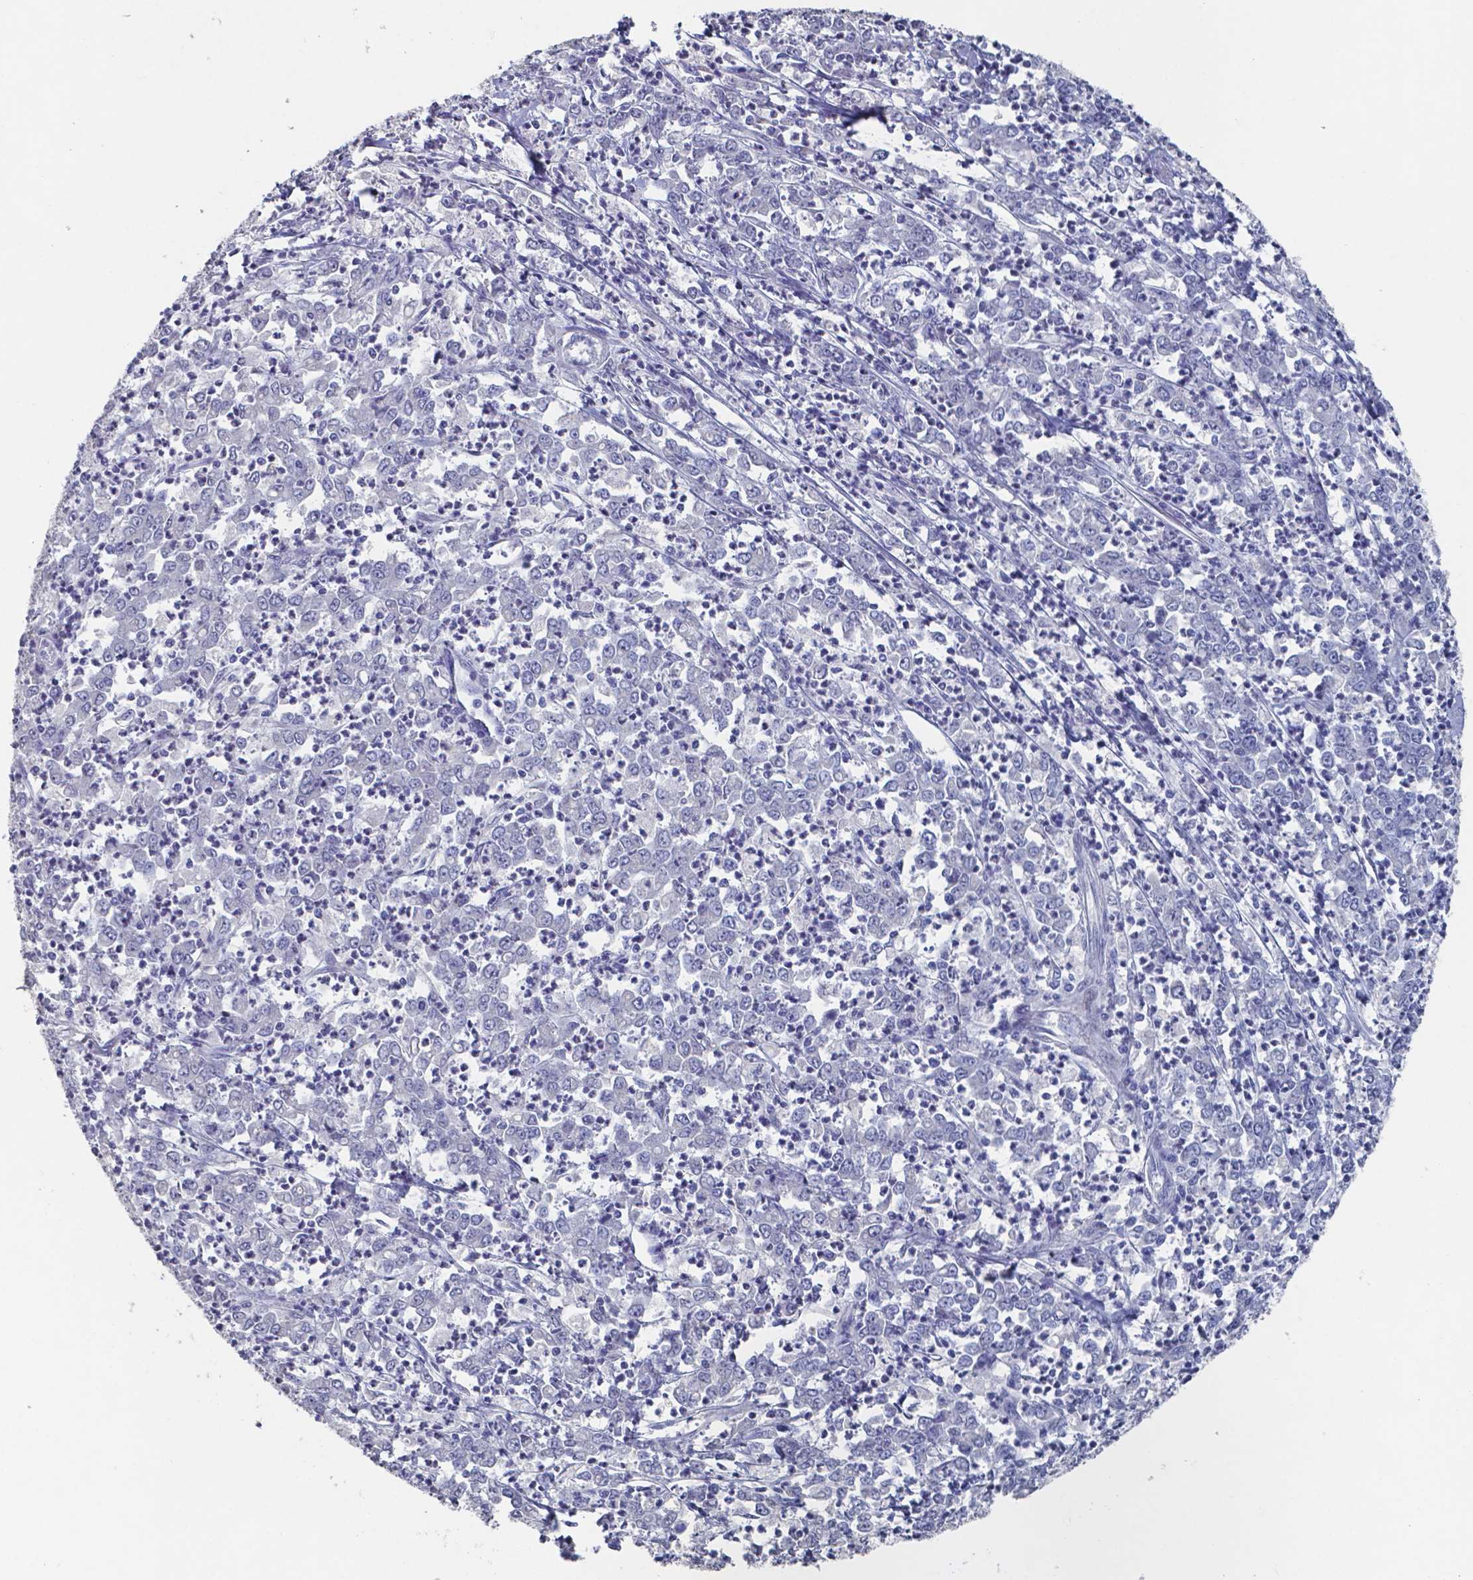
{"staining": {"intensity": "negative", "quantity": "none", "location": "none"}, "tissue": "stomach cancer", "cell_type": "Tumor cells", "image_type": "cancer", "snomed": [{"axis": "morphology", "description": "Adenocarcinoma, NOS"}, {"axis": "topography", "description": "Stomach, lower"}], "caption": "DAB (3,3'-diaminobenzidine) immunohistochemical staining of human adenocarcinoma (stomach) exhibits no significant positivity in tumor cells. The staining was performed using DAB to visualize the protein expression in brown, while the nuclei were stained in blue with hematoxylin (Magnification: 20x).", "gene": "PLA2R1", "patient": {"sex": "female", "age": 71}}